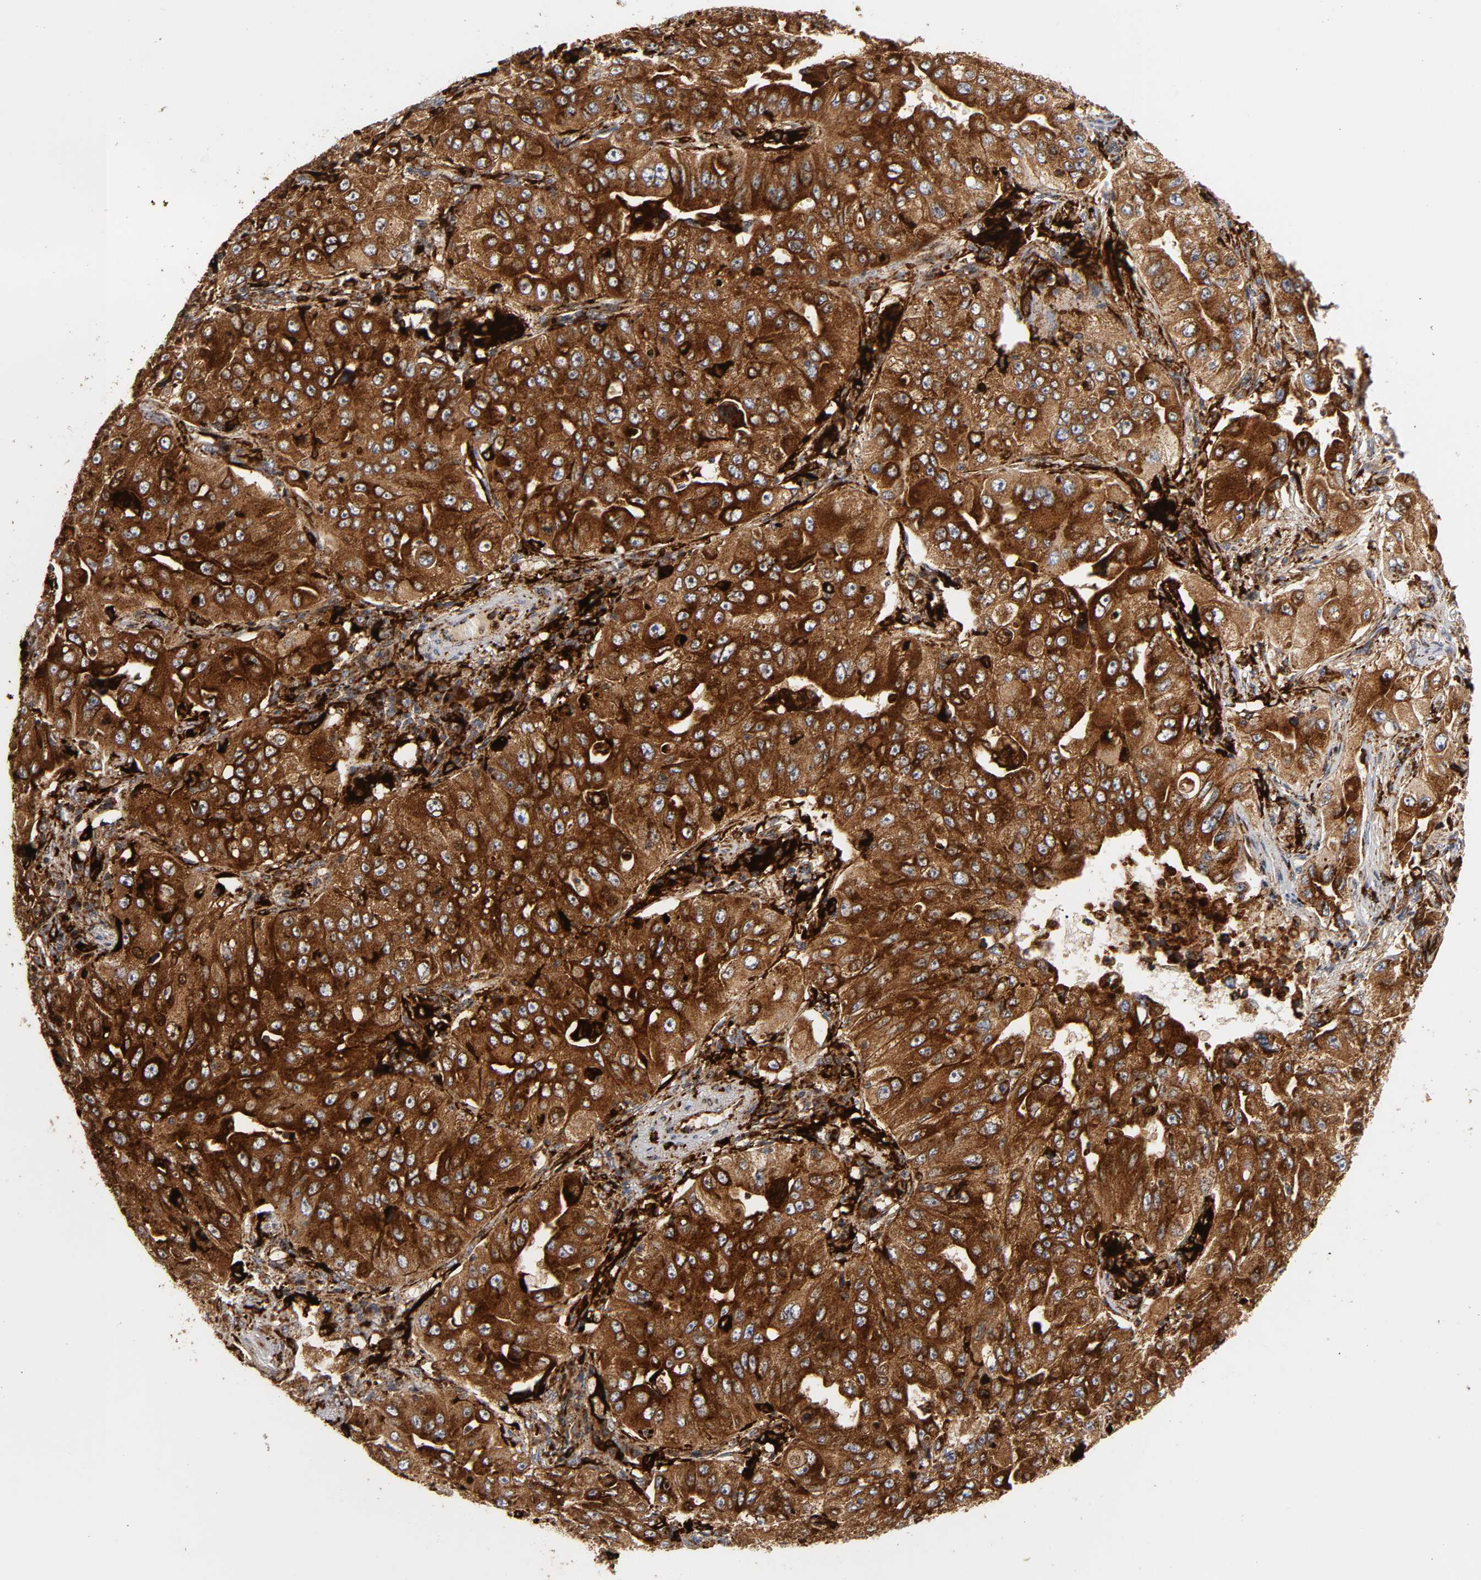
{"staining": {"intensity": "strong", "quantity": ">75%", "location": "cytoplasmic/membranous"}, "tissue": "lung cancer", "cell_type": "Tumor cells", "image_type": "cancer", "snomed": [{"axis": "morphology", "description": "Adenocarcinoma, NOS"}, {"axis": "topography", "description": "Lung"}], "caption": "Lung cancer (adenocarcinoma) stained with a protein marker shows strong staining in tumor cells.", "gene": "PSAP", "patient": {"sex": "male", "age": 84}}